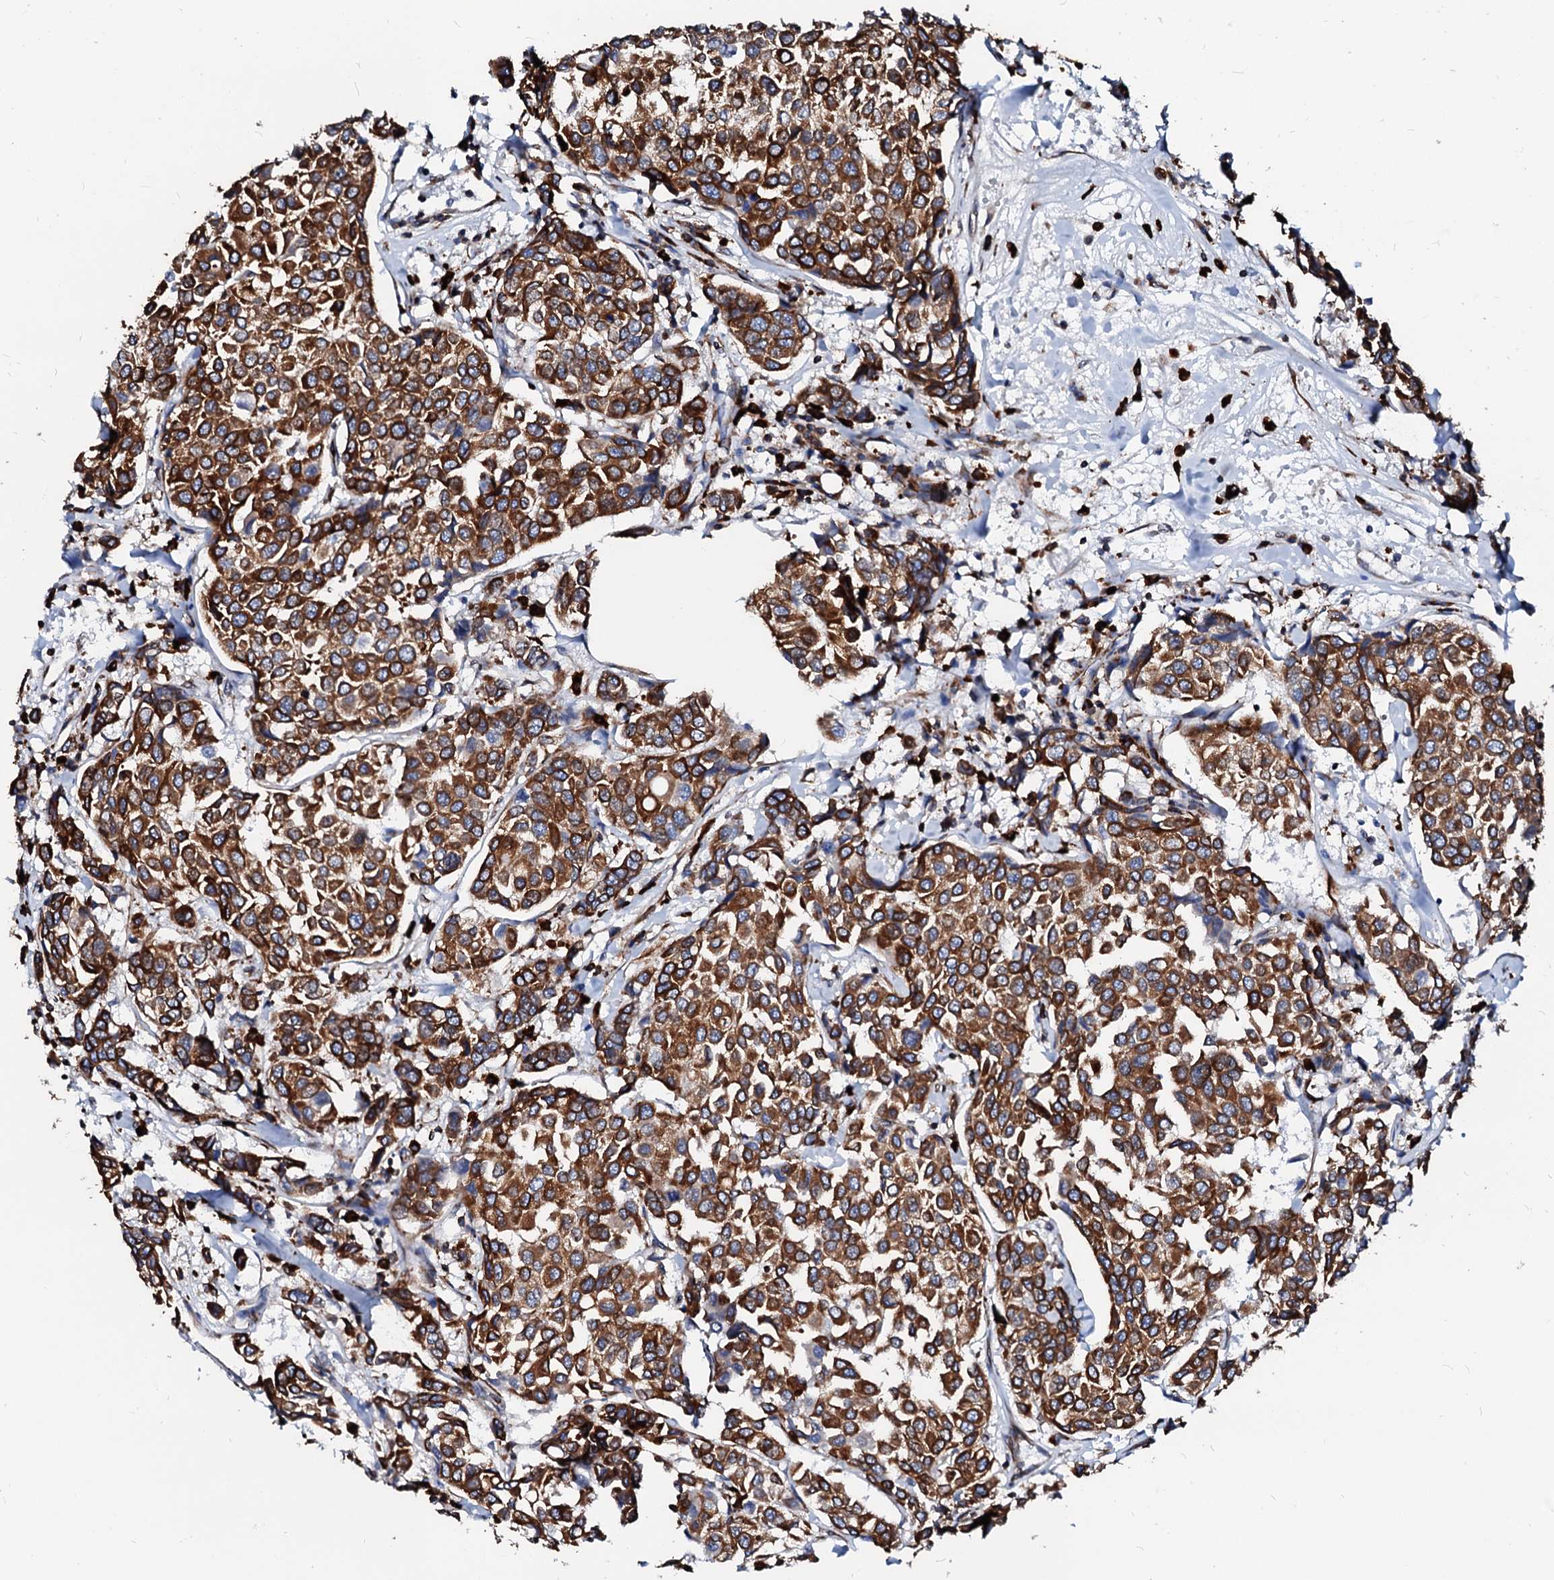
{"staining": {"intensity": "strong", "quantity": ">75%", "location": "cytoplasmic/membranous"}, "tissue": "breast cancer", "cell_type": "Tumor cells", "image_type": "cancer", "snomed": [{"axis": "morphology", "description": "Duct carcinoma"}, {"axis": "topography", "description": "Breast"}], "caption": "Breast intraductal carcinoma stained with a brown dye demonstrates strong cytoplasmic/membranous positive staining in approximately >75% of tumor cells.", "gene": "DERL1", "patient": {"sex": "female", "age": 55}}